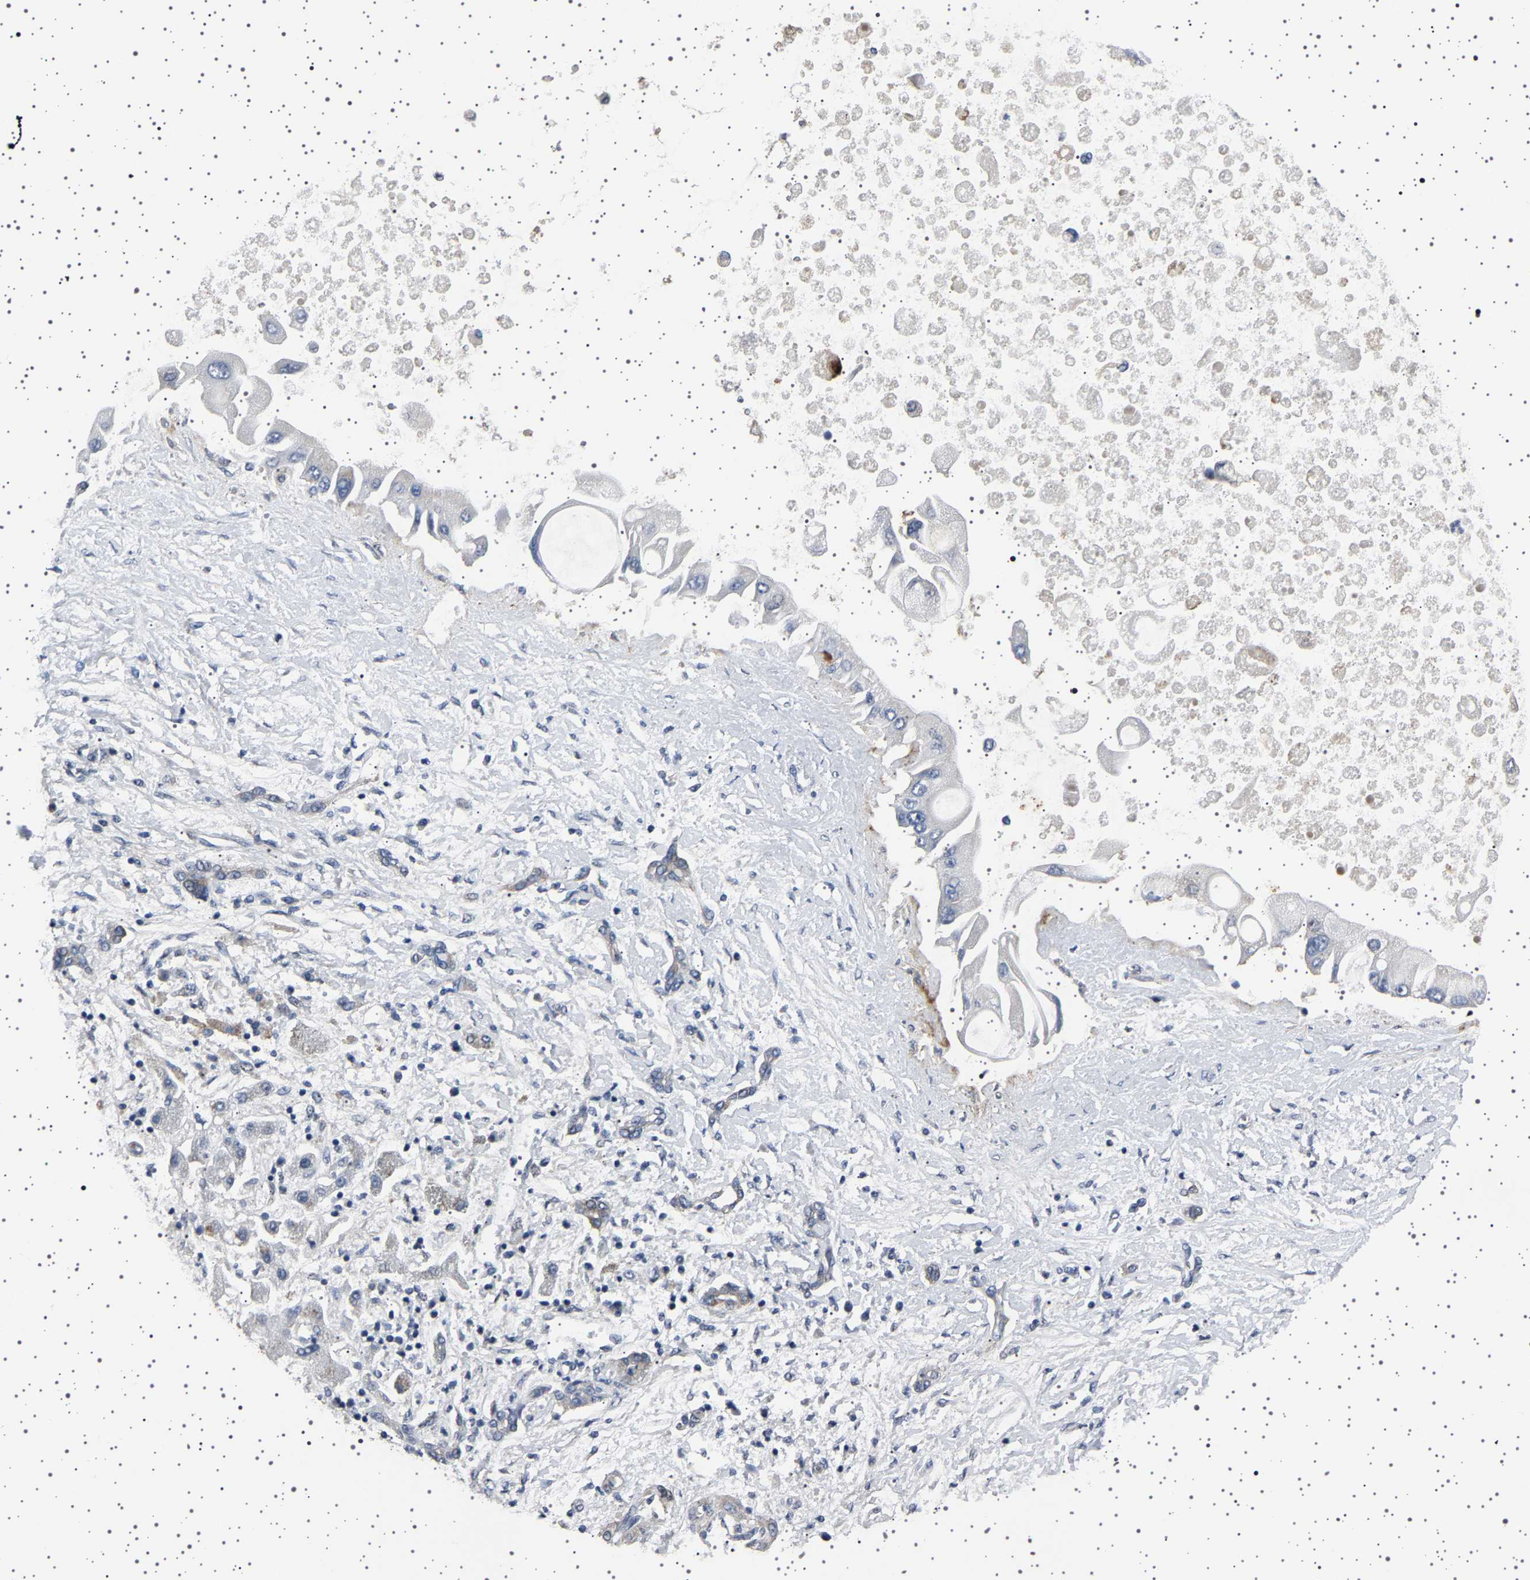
{"staining": {"intensity": "weak", "quantity": "<25%", "location": "cytoplasmic/membranous"}, "tissue": "liver cancer", "cell_type": "Tumor cells", "image_type": "cancer", "snomed": [{"axis": "morphology", "description": "Cholangiocarcinoma"}, {"axis": "topography", "description": "Liver"}], "caption": "Micrograph shows no significant protein expression in tumor cells of cholangiocarcinoma (liver).", "gene": "PAK5", "patient": {"sex": "male", "age": 50}}